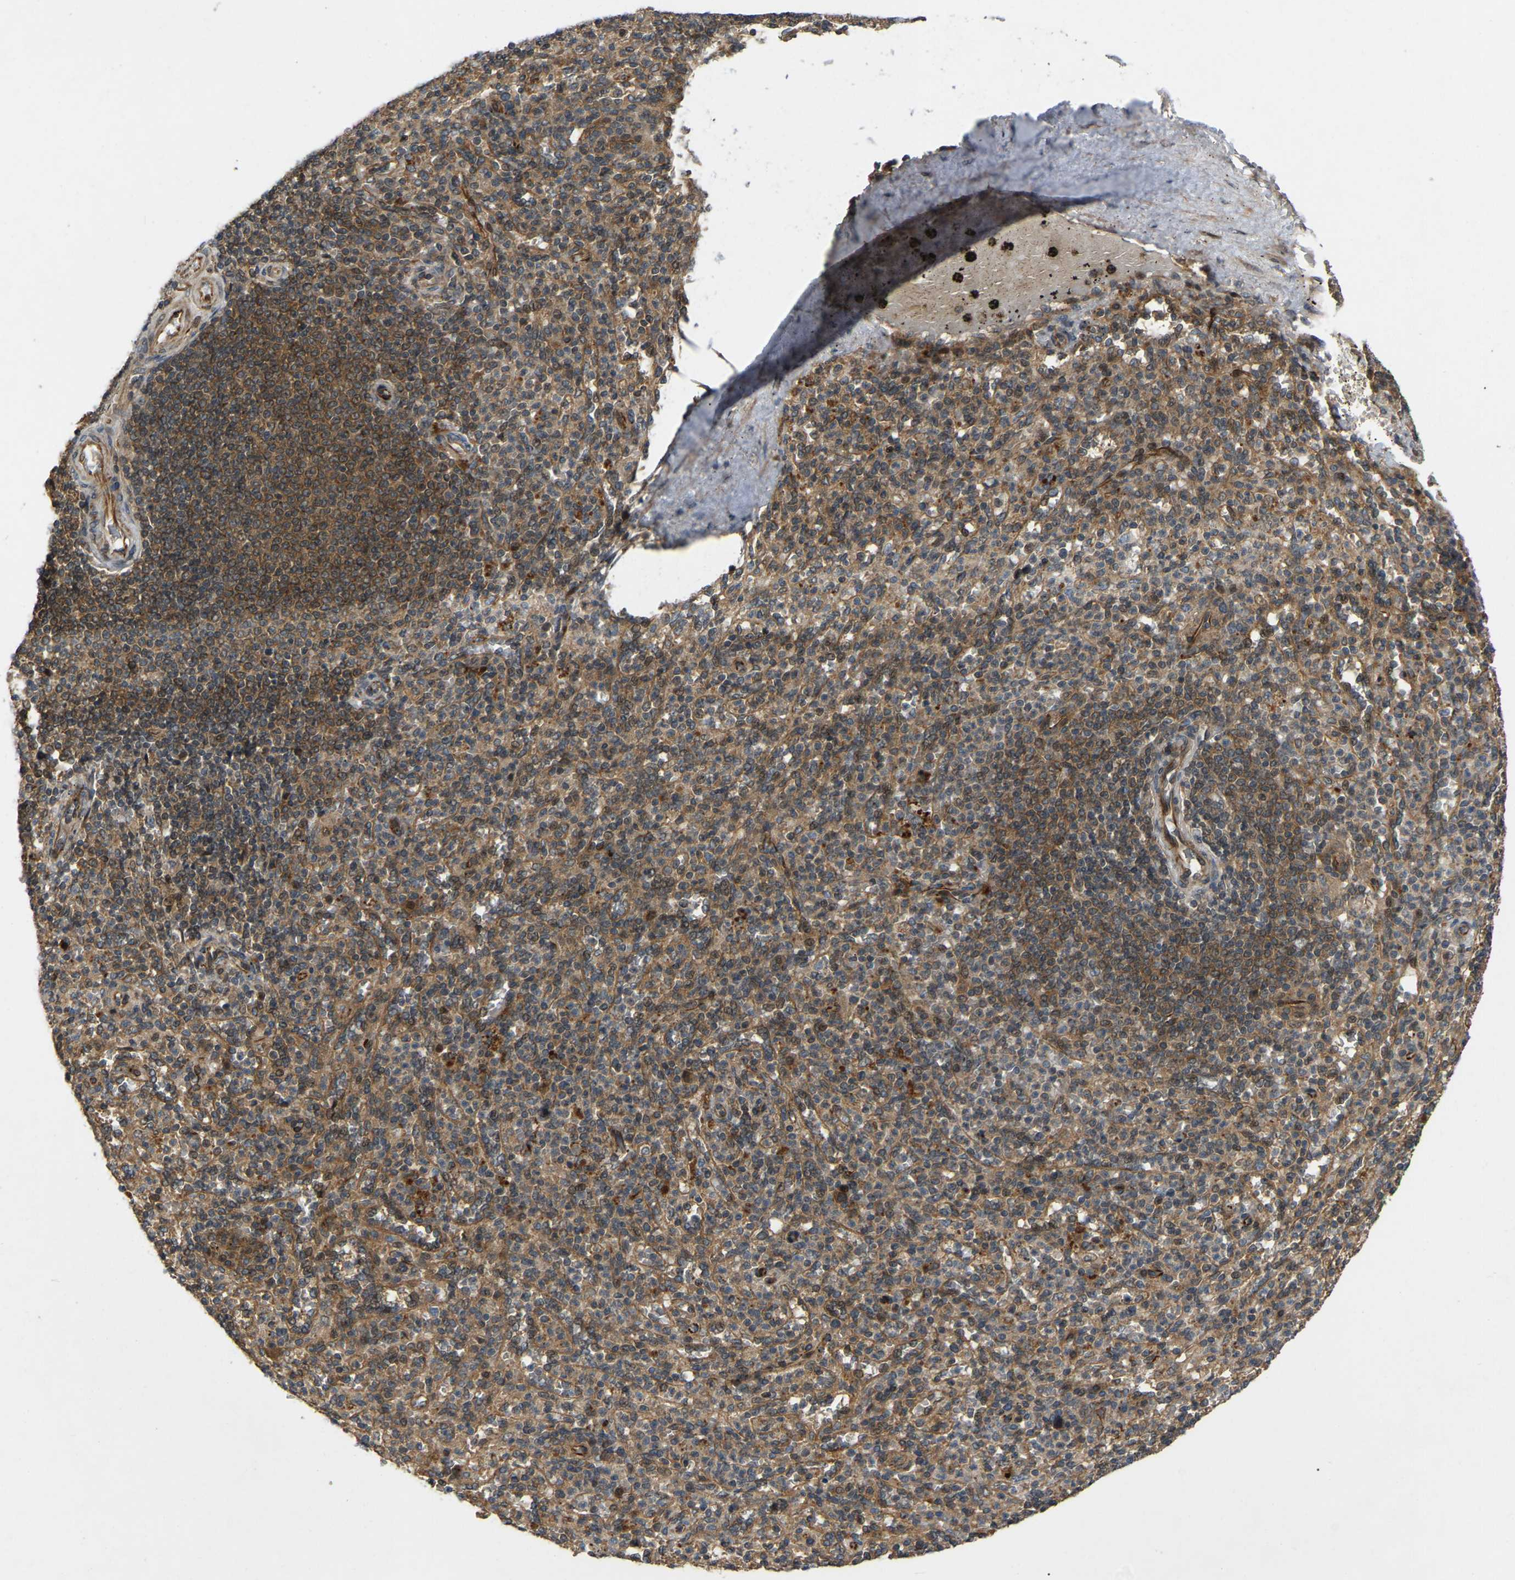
{"staining": {"intensity": "moderate", "quantity": ">75%", "location": "cytoplasmic/membranous,nuclear"}, "tissue": "spleen", "cell_type": "Cells in red pulp", "image_type": "normal", "snomed": [{"axis": "morphology", "description": "Normal tissue, NOS"}, {"axis": "topography", "description": "Spleen"}], "caption": "High-power microscopy captured an immunohistochemistry image of benign spleen, revealing moderate cytoplasmic/membranous,nuclear positivity in about >75% of cells in red pulp.", "gene": "KIAA1549", "patient": {"sex": "male", "age": 36}}